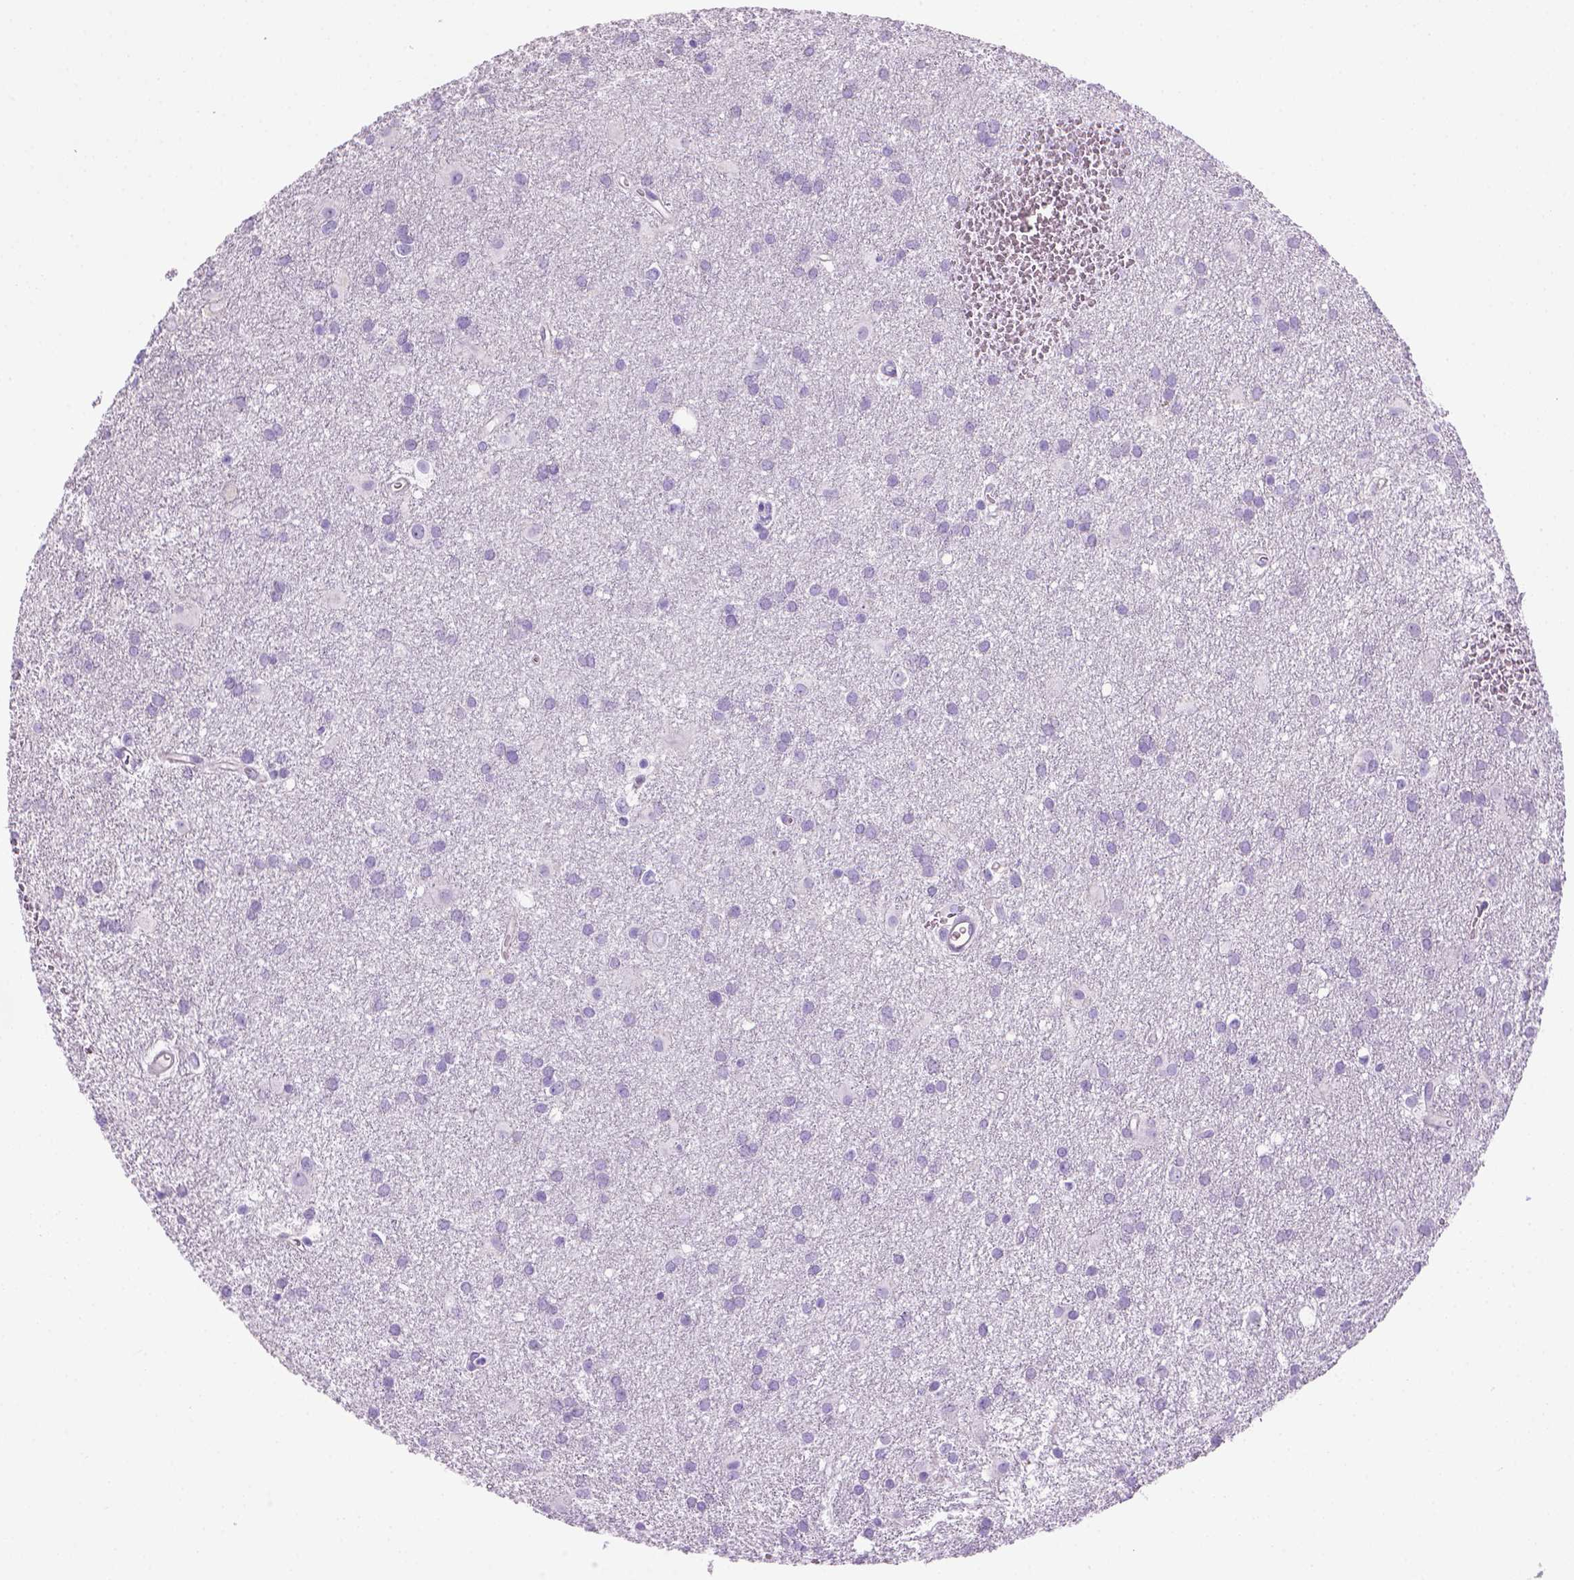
{"staining": {"intensity": "negative", "quantity": "none", "location": "none"}, "tissue": "glioma", "cell_type": "Tumor cells", "image_type": "cancer", "snomed": [{"axis": "morphology", "description": "Glioma, malignant, Low grade"}, {"axis": "topography", "description": "Brain"}], "caption": "Tumor cells show no significant positivity in glioma.", "gene": "ARHGEF33", "patient": {"sex": "male", "age": 58}}